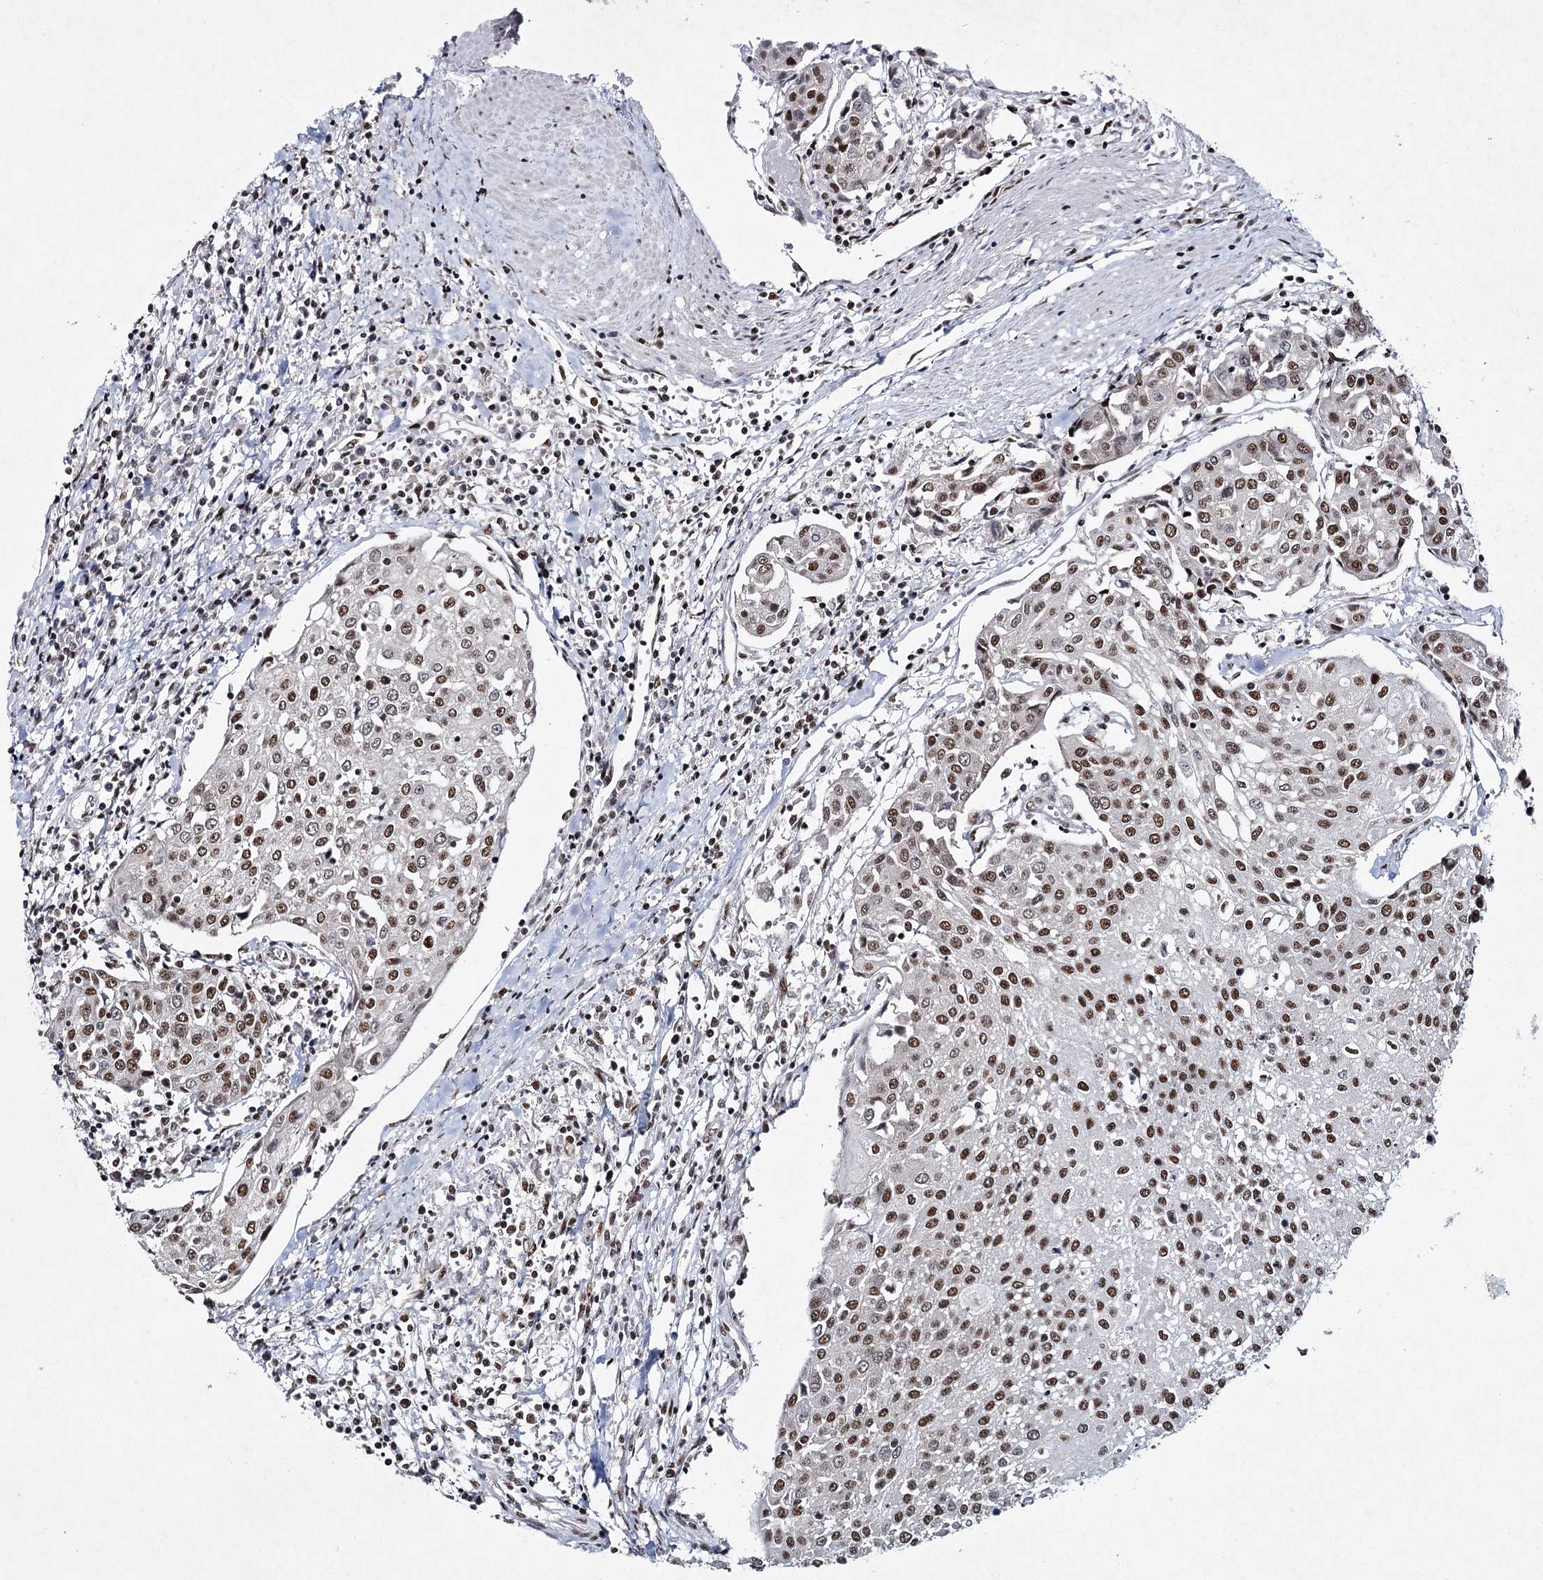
{"staining": {"intensity": "moderate", "quantity": ">75%", "location": "nuclear"}, "tissue": "urothelial cancer", "cell_type": "Tumor cells", "image_type": "cancer", "snomed": [{"axis": "morphology", "description": "Urothelial carcinoma, High grade"}, {"axis": "topography", "description": "Urinary bladder"}], "caption": "High-grade urothelial carcinoma stained with a protein marker exhibits moderate staining in tumor cells.", "gene": "SCAF8", "patient": {"sex": "female", "age": 85}}